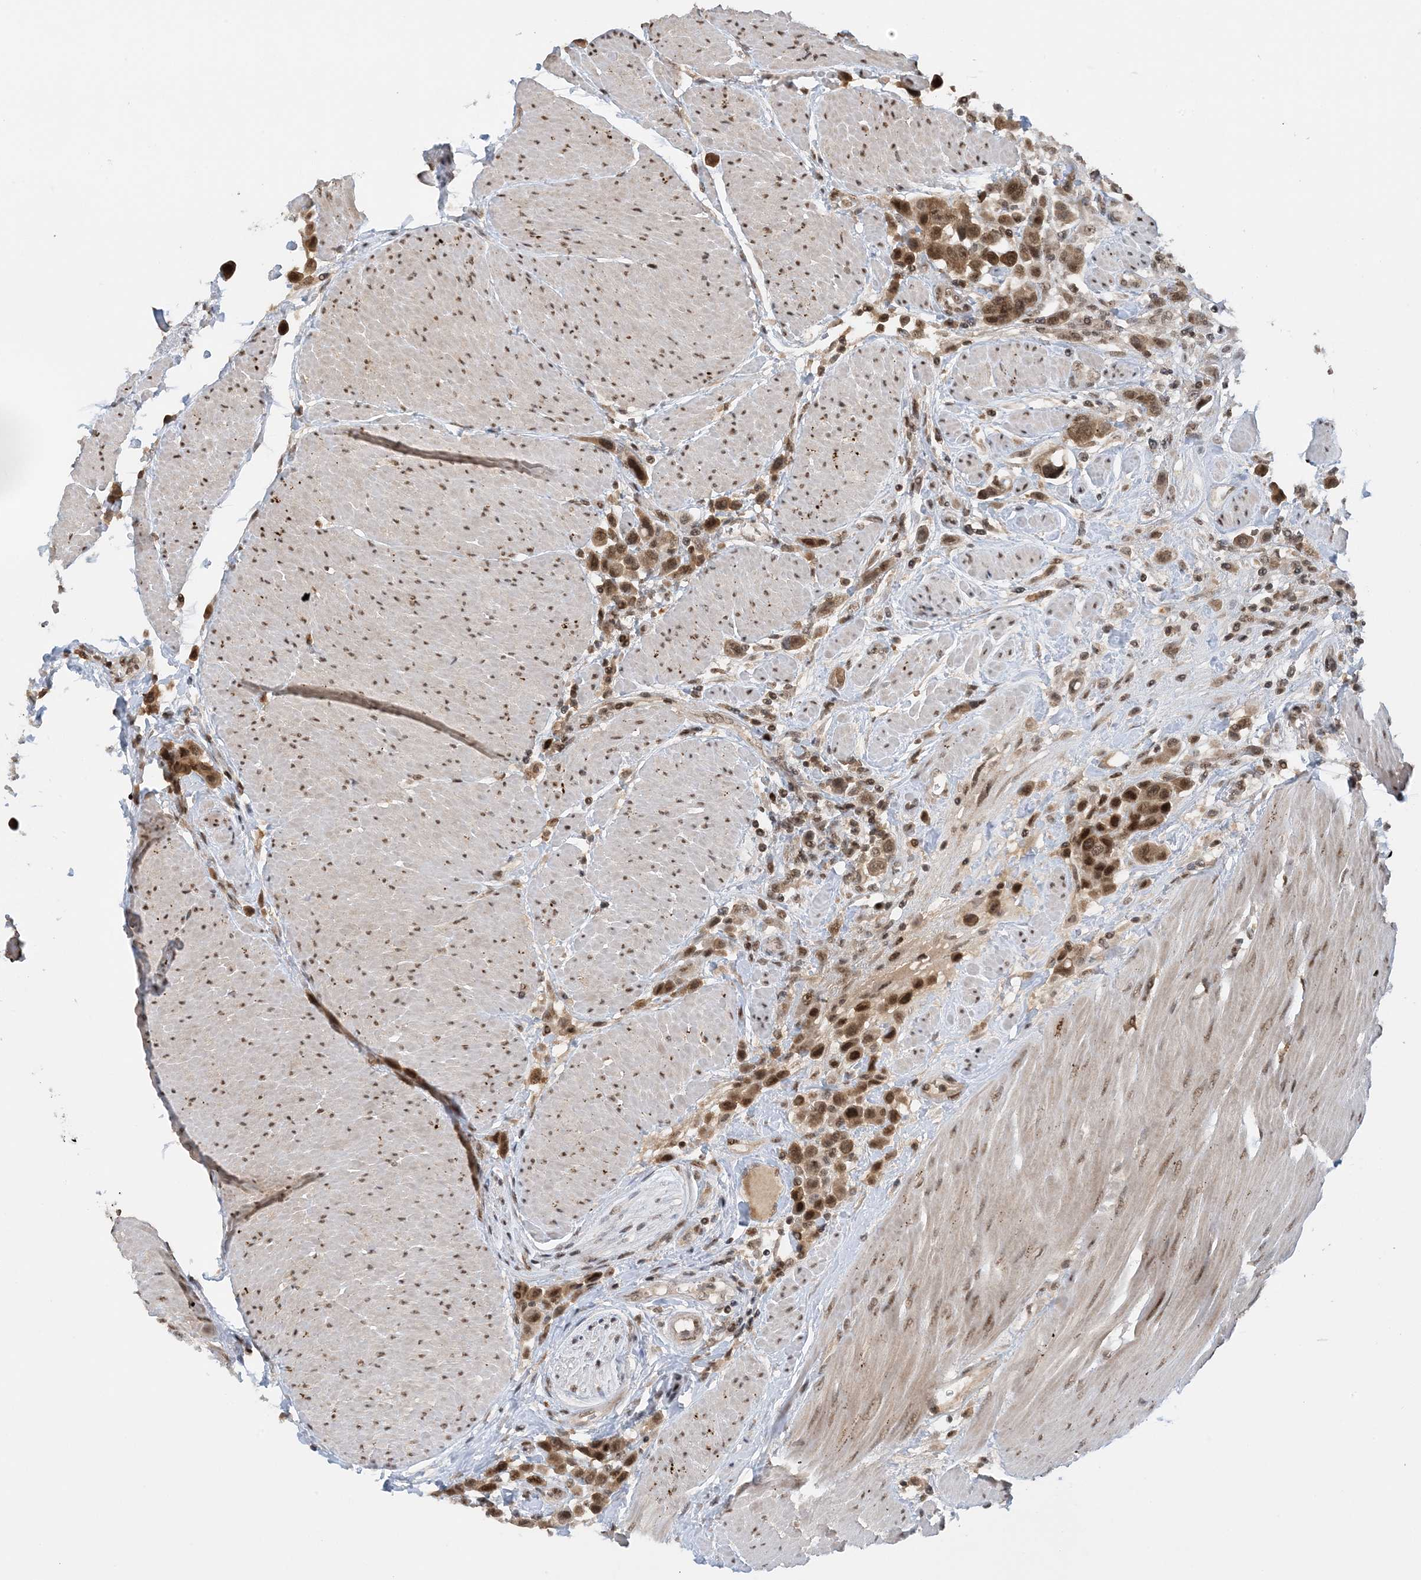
{"staining": {"intensity": "moderate", "quantity": ">75%", "location": "cytoplasmic/membranous,nuclear"}, "tissue": "urothelial cancer", "cell_type": "Tumor cells", "image_type": "cancer", "snomed": [{"axis": "morphology", "description": "Urothelial carcinoma, High grade"}, {"axis": "topography", "description": "Urinary bladder"}], "caption": "There is medium levels of moderate cytoplasmic/membranous and nuclear staining in tumor cells of high-grade urothelial carcinoma, as demonstrated by immunohistochemical staining (brown color).", "gene": "ACYP2", "patient": {"sex": "male", "age": 50}}